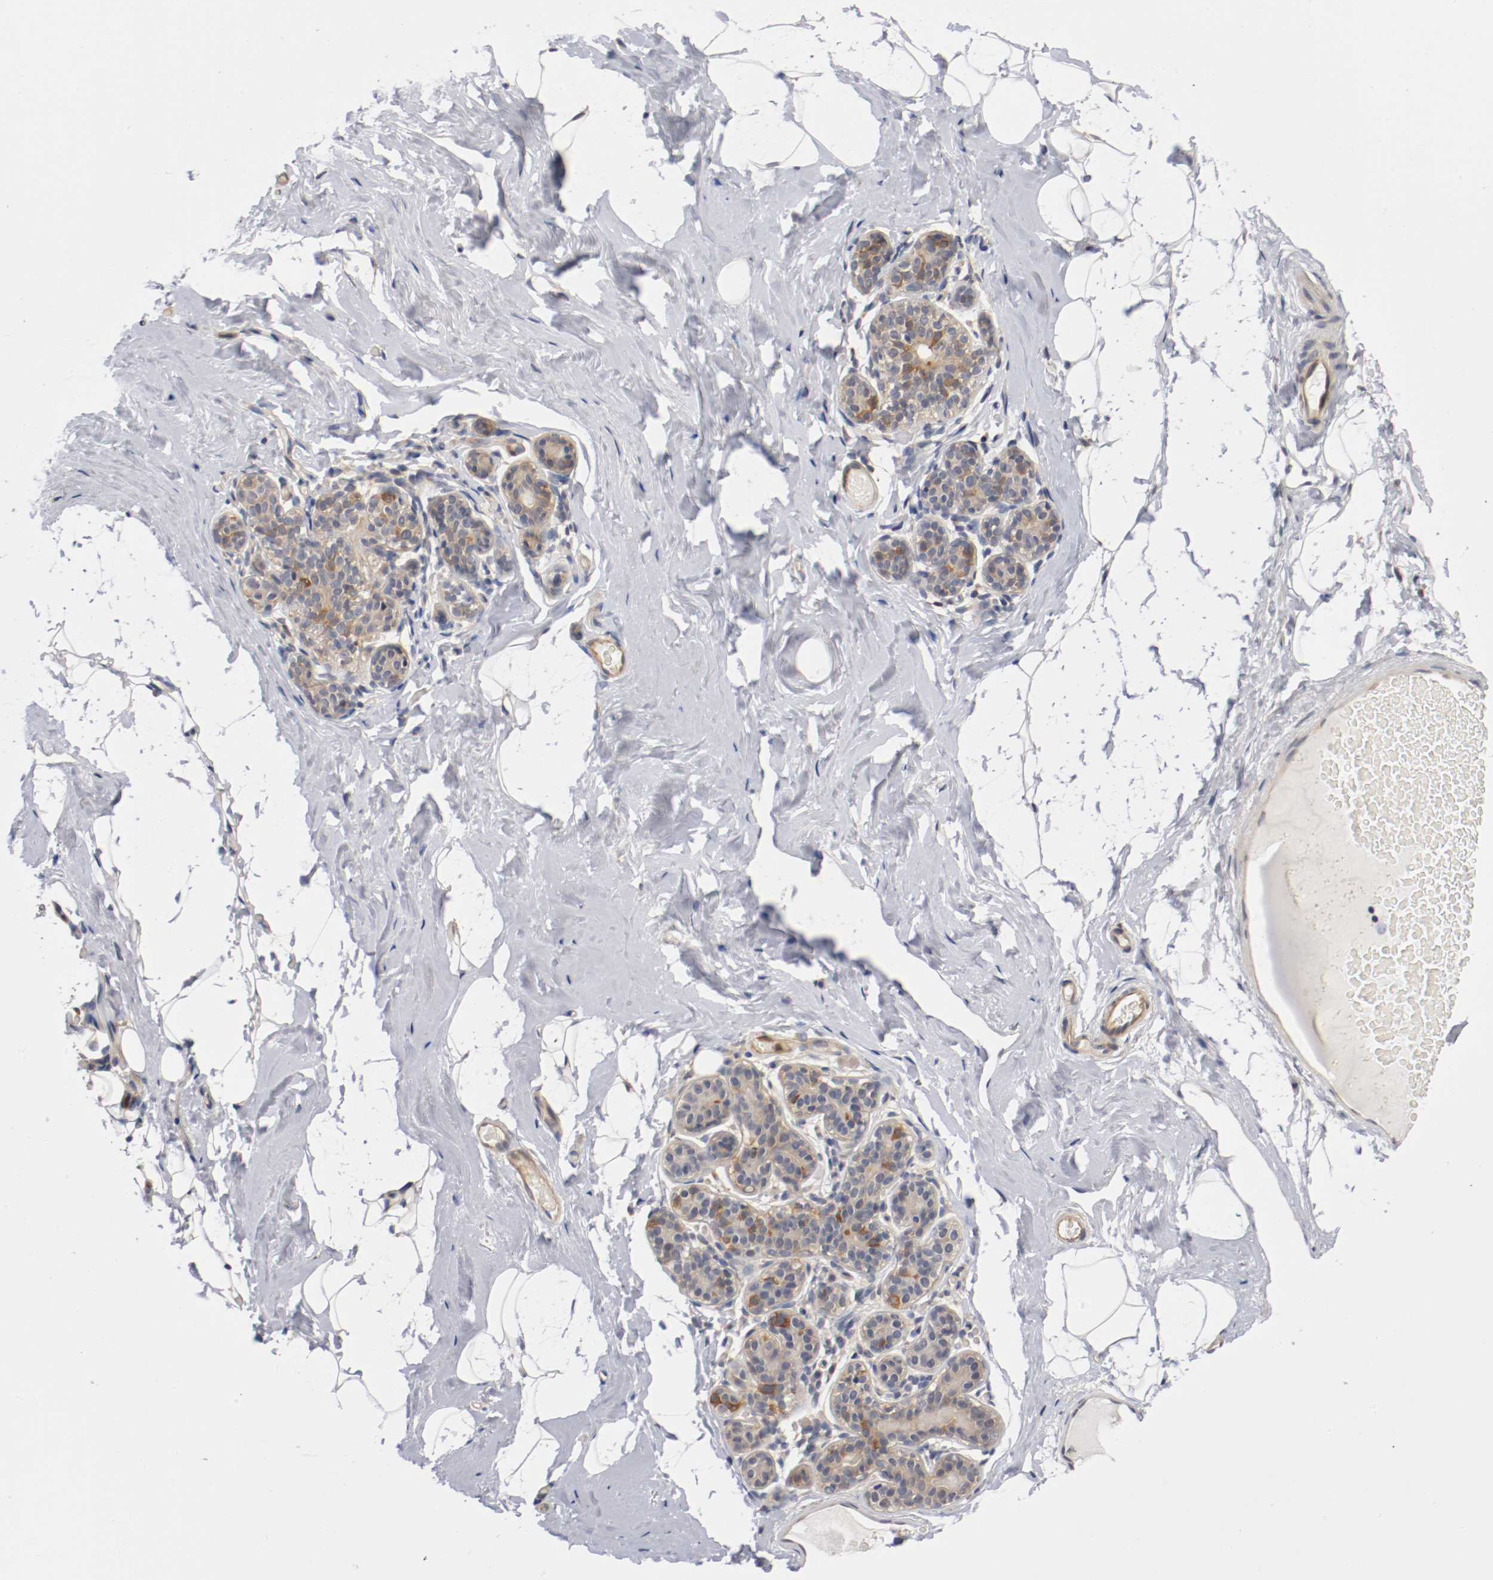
{"staining": {"intensity": "negative", "quantity": "none", "location": "none"}, "tissue": "breast", "cell_type": "Adipocytes", "image_type": "normal", "snomed": [{"axis": "morphology", "description": "Normal tissue, NOS"}, {"axis": "topography", "description": "Breast"}, {"axis": "topography", "description": "Soft tissue"}], "caption": "Immunohistochemistry (IHC) image of normal breast: breast stained with DAB exhibits no significant protein positivity in adipocytes. The staining was performed using DAB to visualize the protein expression in brown, while the nuclei were stained in blue with hematoxylin (Magnification: 20x).", "gene": "RBM23", "patient": {"sex": "female", "age": 75}}